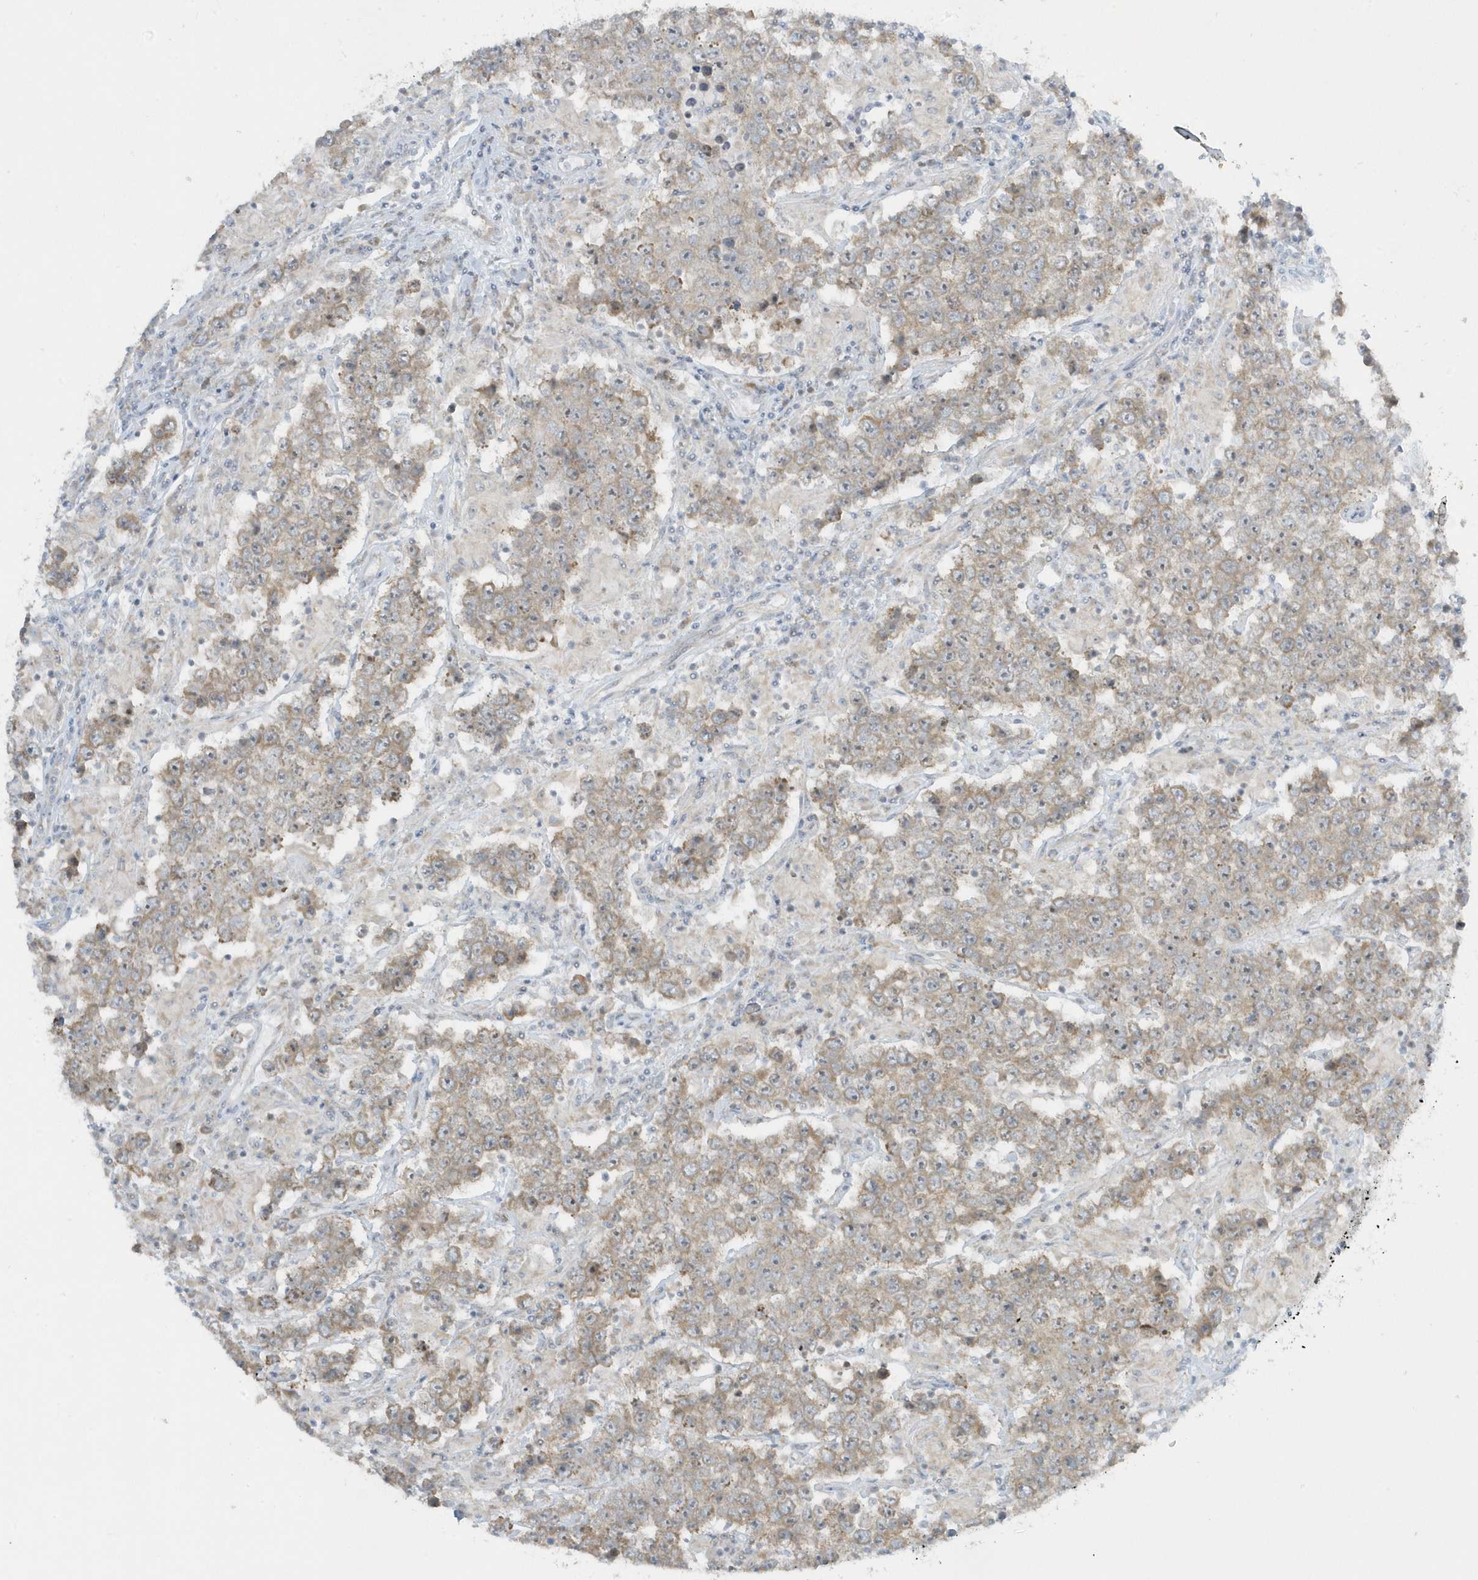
{"staining": {"intensity": "moderate", "quantity": ">75%", "location": "cytoplasmic/membranous"}, "tissue": "testis cancer", "cell_type": "Tumor cells", "image_type": "cancer", "snomed": [{"axis": "morphology", "description": "Normal tissue, NOS"}, {"axis": "morphology", "description": "Urothelial carcinoma, High grade"}, {"axis": "morphology", "description": "Seminoma, NOS"}, {"axis": "morphology", "description": "Carcinoma, Embryonal, NOS"}, {"axis": "topography", "description": "Urinary bladder"}, {"axis": "topography", "description": "Testis"}], "caption": "Immunohistochemical staining of testis cancer shows medium levels of moderate cytoplasmic/membranous protein staining in about >75% of tumor cells.", "gene": "SCN3A", "patient": {"sex": "male", "age": 41}}